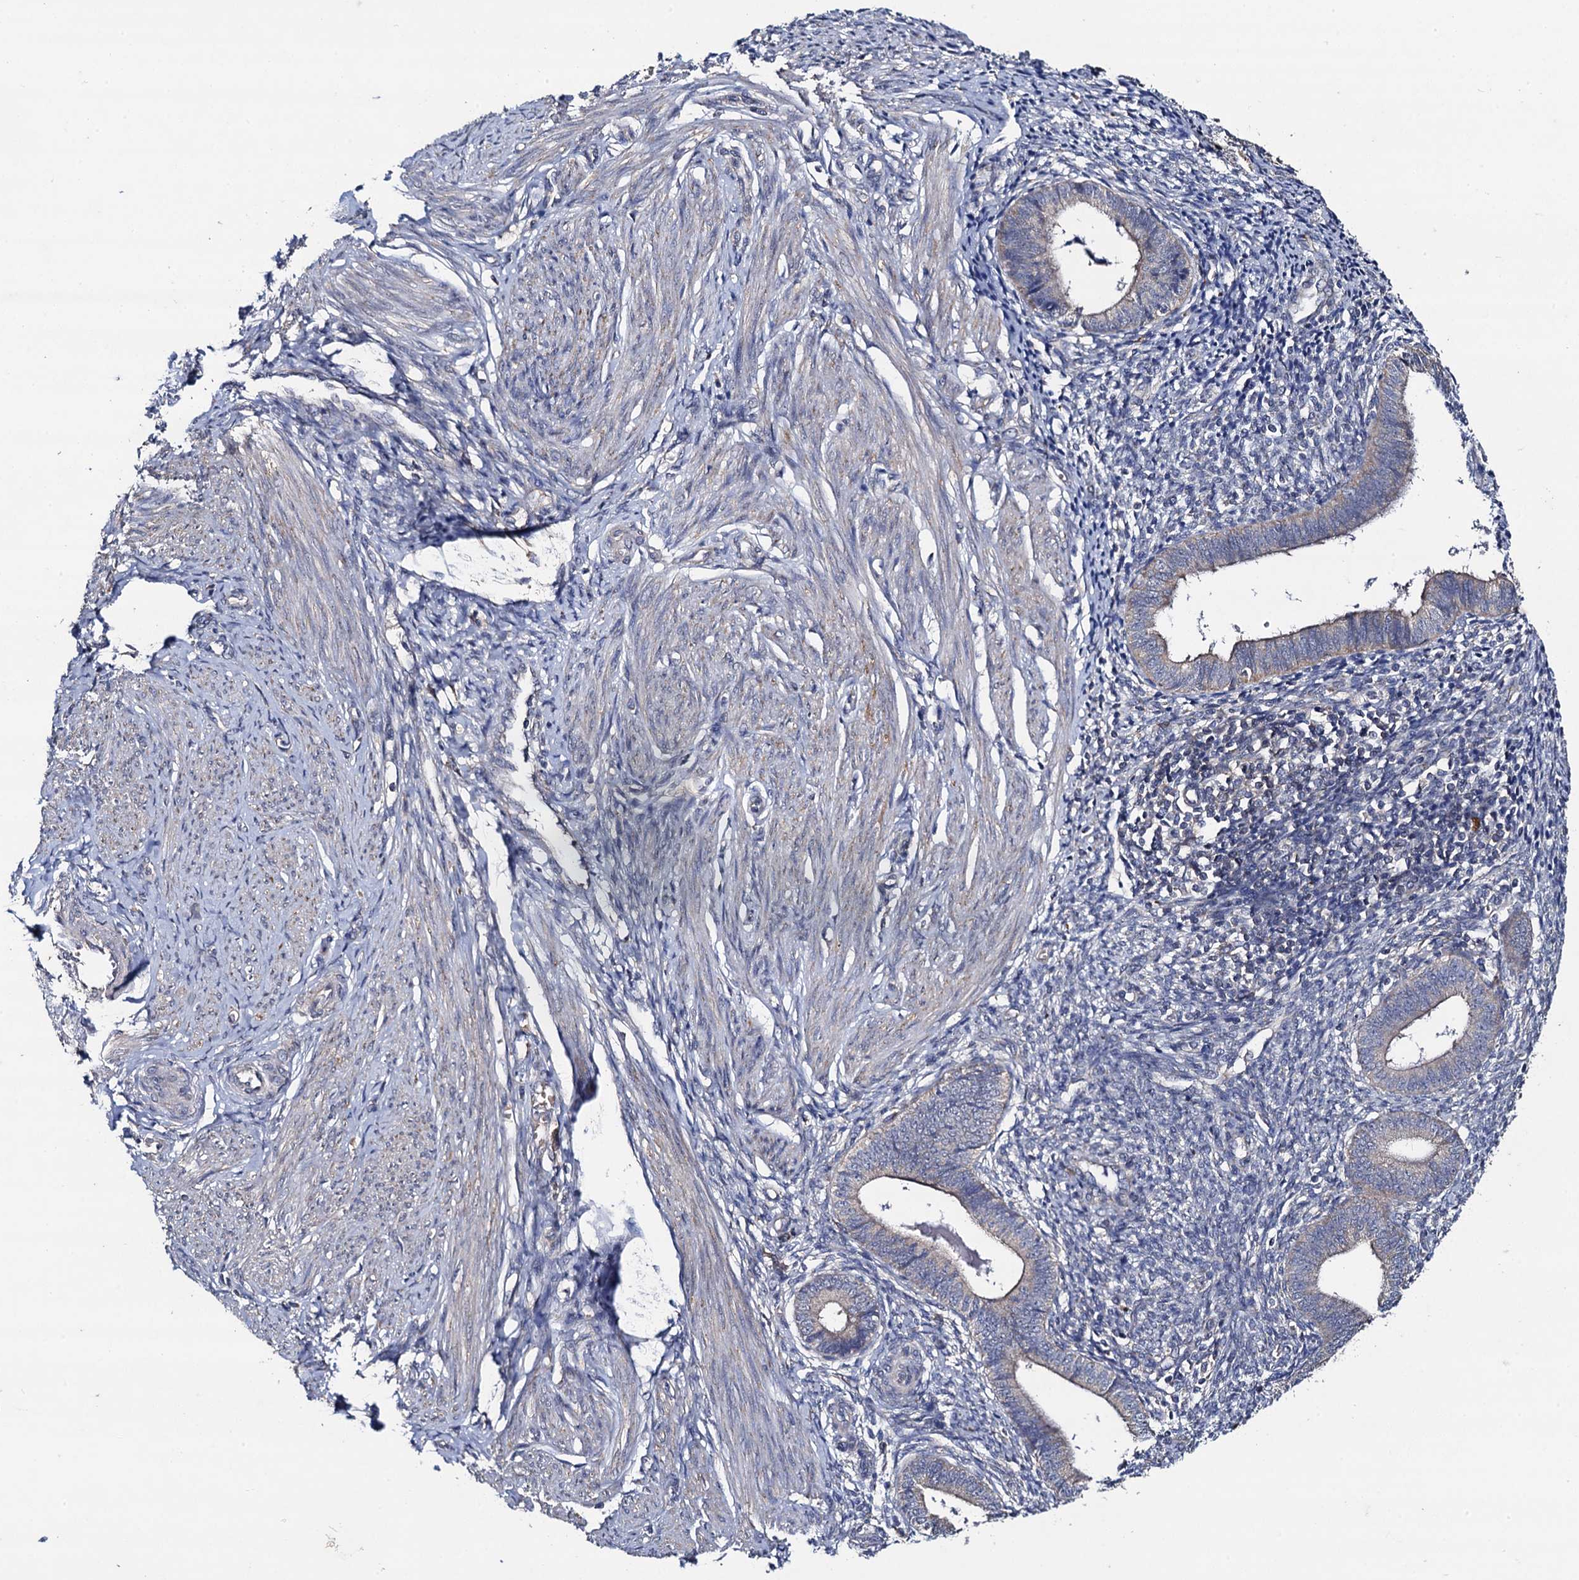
{"staining": {"intensity": "negative", "quantity": "none", "location": "none"}, "tissue": "endometrium", "cell_type": "Cells in endometrial stroma", "image_type": "normal", "snomed": [{"axis": "morphology", "description": "Normal tissue, NOS"}, {"axis": "topography", "description": "Endometrium"}], "caption": "Immunohistochemistry (IHC) image of unremarkable endometrium: endometrium stained with DAB shows no significant protein staining in cells in endometrial stroma.", "gene": "VPS37D", "patient": {"sex": "female", "age": 46}}